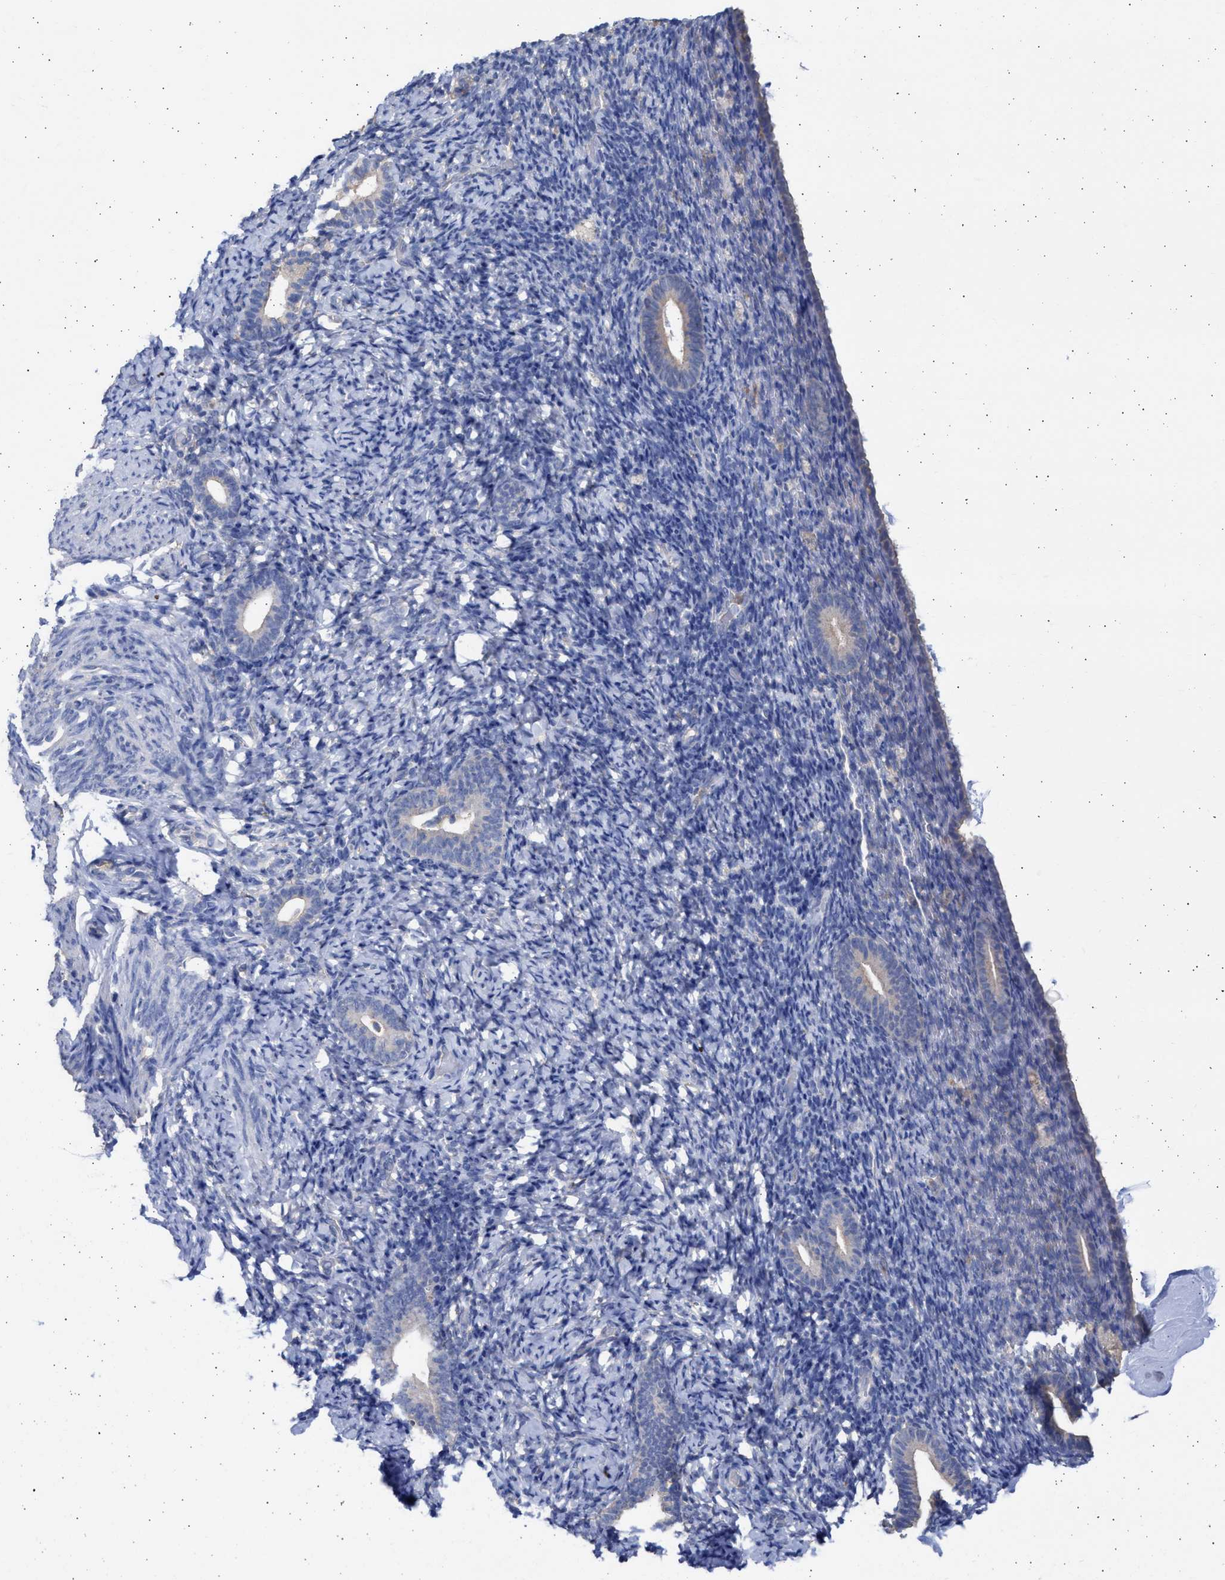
{"staining": {"intensity": "weak", "quantity": "<25%", "location": "cytoplasmic/membranous"}, "tissue": "endometrium", "cell_type": "Cells in endometrial stroma", "image_type": "normal", "snomed": [{"axis": "morphology", "description": "Normal tissue, NOS"}, {"axis": "topography", "description": "Endometrium"}], "caption": "Immunohistochemistry (IHC) image of unremarkable endometrium stained for a protein (brown), which shows no staining in cells in endometrial stroma.", "gene": "ALDOC", "patient": {"sex": "female", "age": 51}}